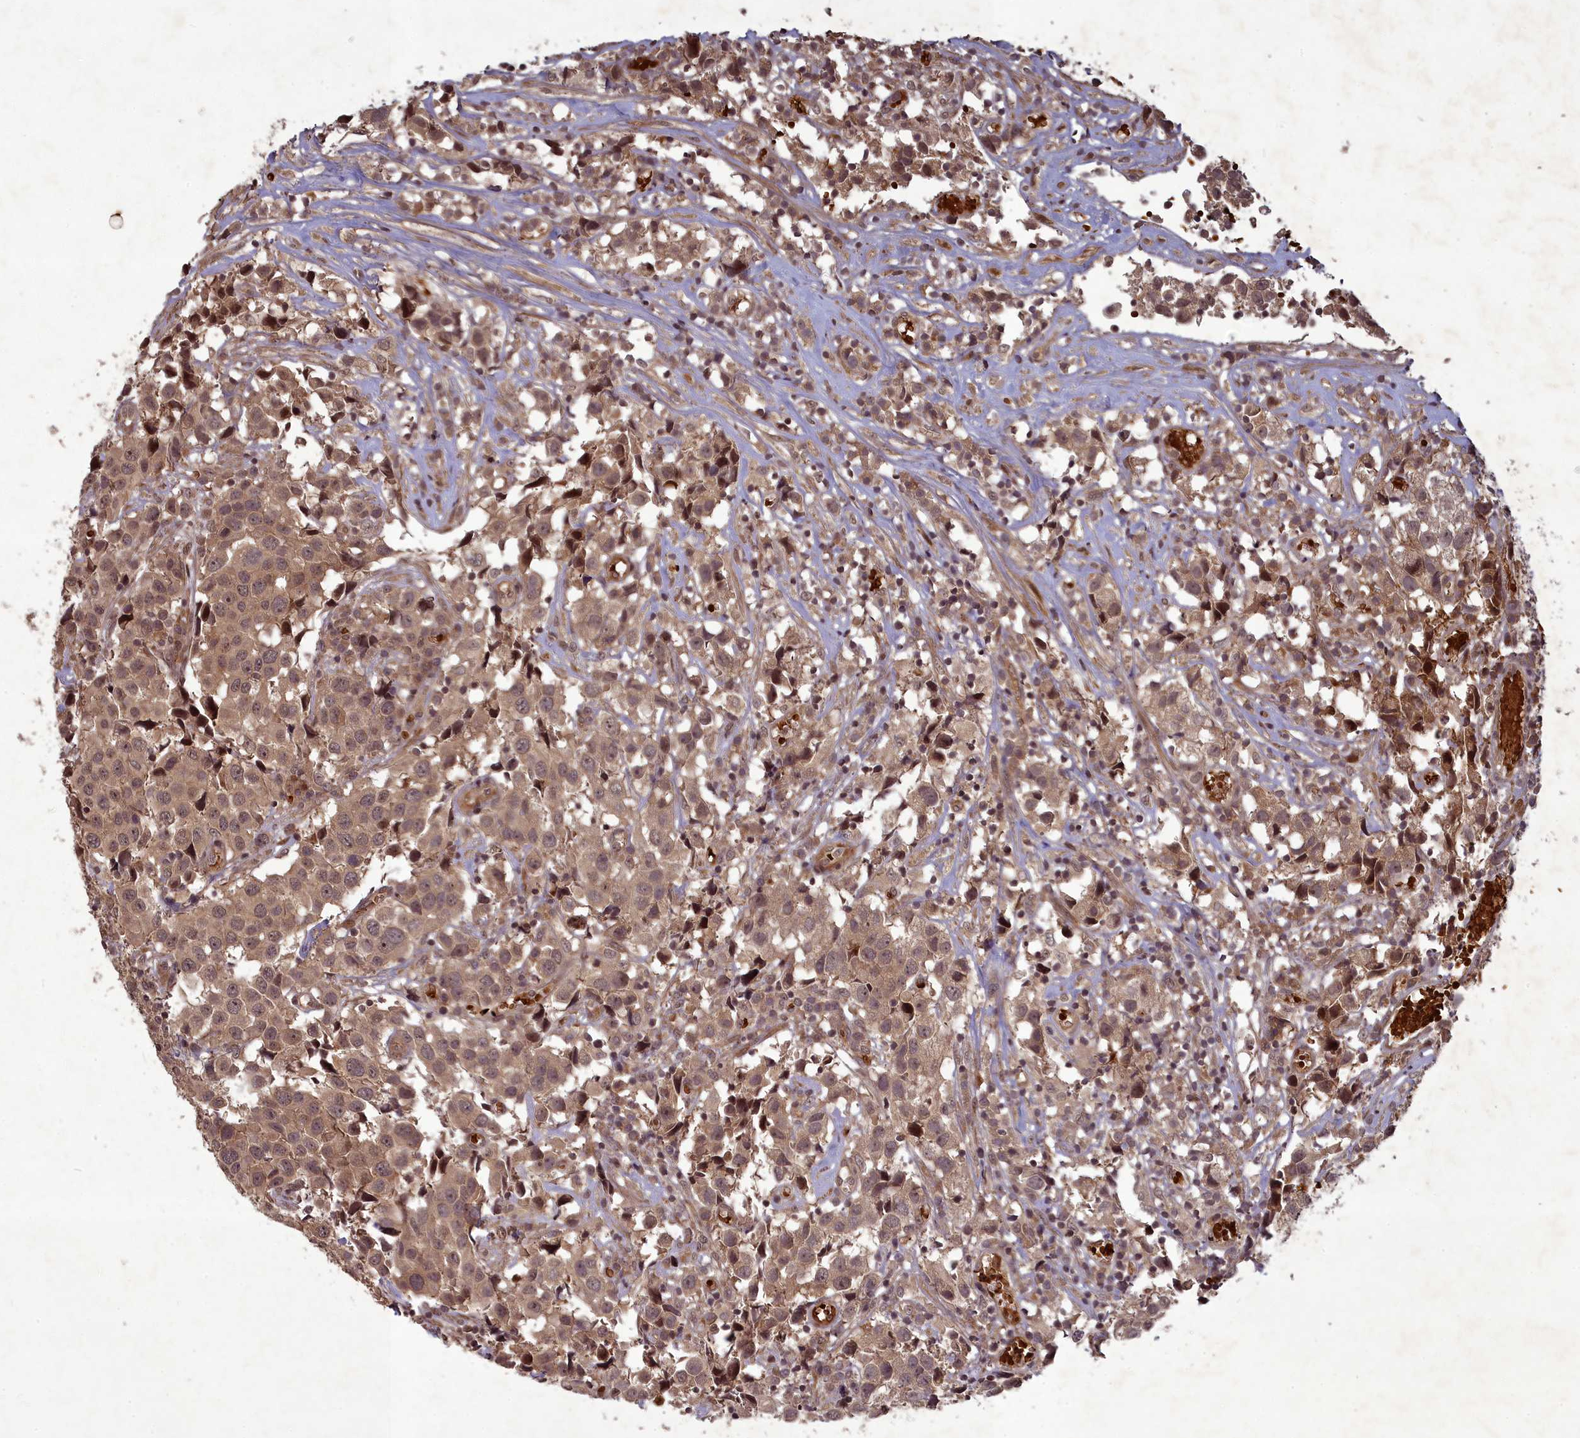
{"staining": {"intensity": "weak", "quantity": ">75%", "location": "cytoplasmic/membranous,nuclear"}, "tissue": "urothelial cancer", "cell_type": "Tumor cells", "image_type": "cancer", "snomed": [{"axis": "morphology", "description": "Urothelial carcinoma, High grade"}, {"axis": "topography", "description": "Urinary bladder"}], "caption": "The histopathology image exhibits a brown stain indicating the presence of a protein in the cytoplasmic/membranous and nuclear of tumor cells in urothelial cancer. The protein is stained brown, and the nuclei are stained in blue (DAB (3,3'-diaminobenzidine) IHC with brightfield microscopy, high magnification).", "gene": "SRMS", "patient": {"sex": "female", "age": 75}}